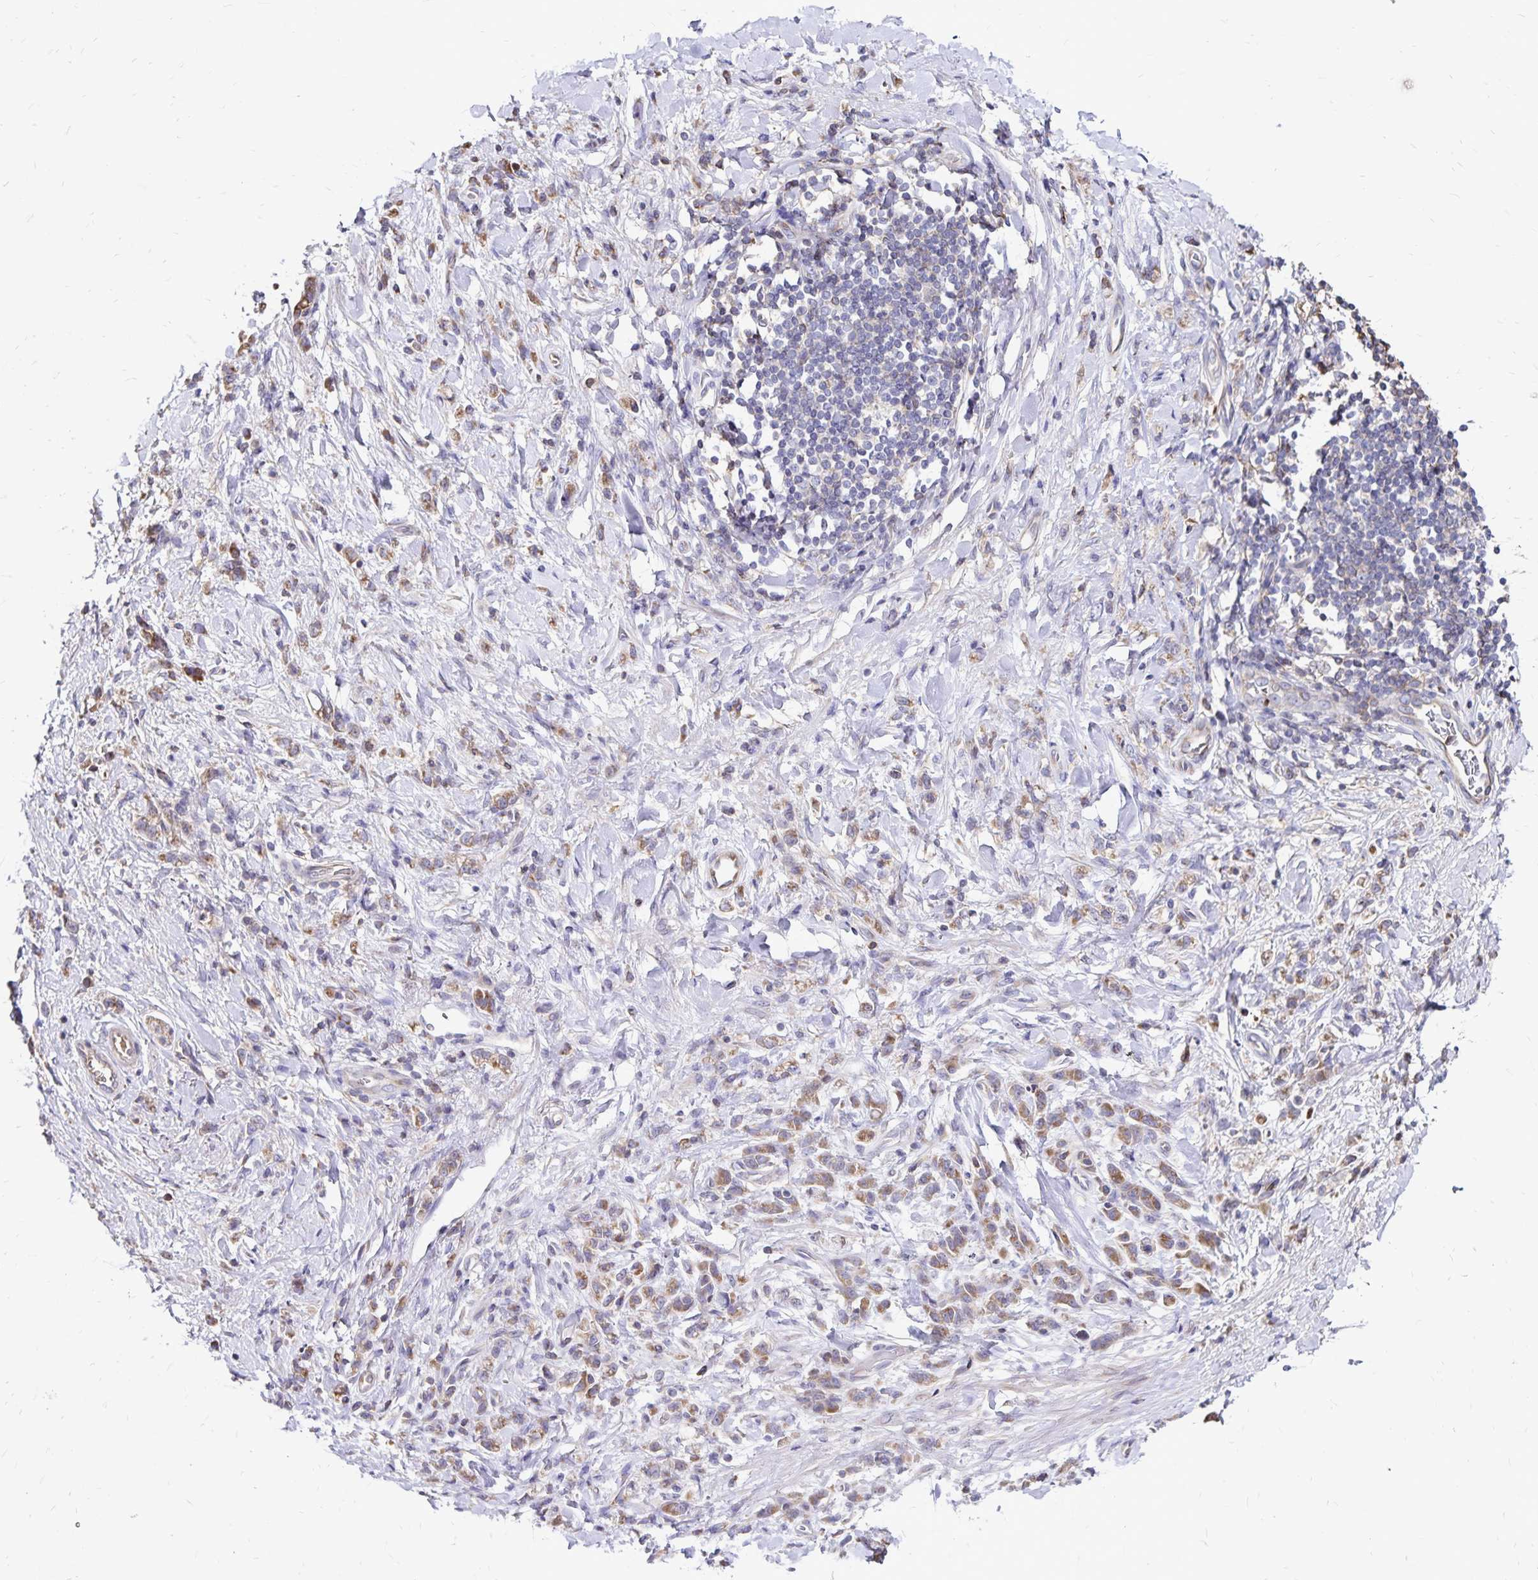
{"staining": {"intensity": "moderate", "quantity": ">75%", "location": "cytoplasmic/membranous"}, "tissue": "stomach cancer", "cell_type": "Tumor cells", "image_type": "cancer", "snomed": [{"axis": "morphology", "description": "Adenocarcinoma, NOS"}, {"axis": "topography", "description": "Stomach"}], "caption": "Immunohistochemistry staining of adenocarcinoma (stomach), which exhibits medium levels of moderate cytoplasmic/membranous positivity in approximately >75% of tumor cells indicating moderate cytoplasmic/membranous protein expression. The staining was performed using DAB (brown) for protein detection and nuclei were counterstained in hematoxylin (blue).", "gene": "NAGPA", "patient": {"sex": "male", "age": 77}}